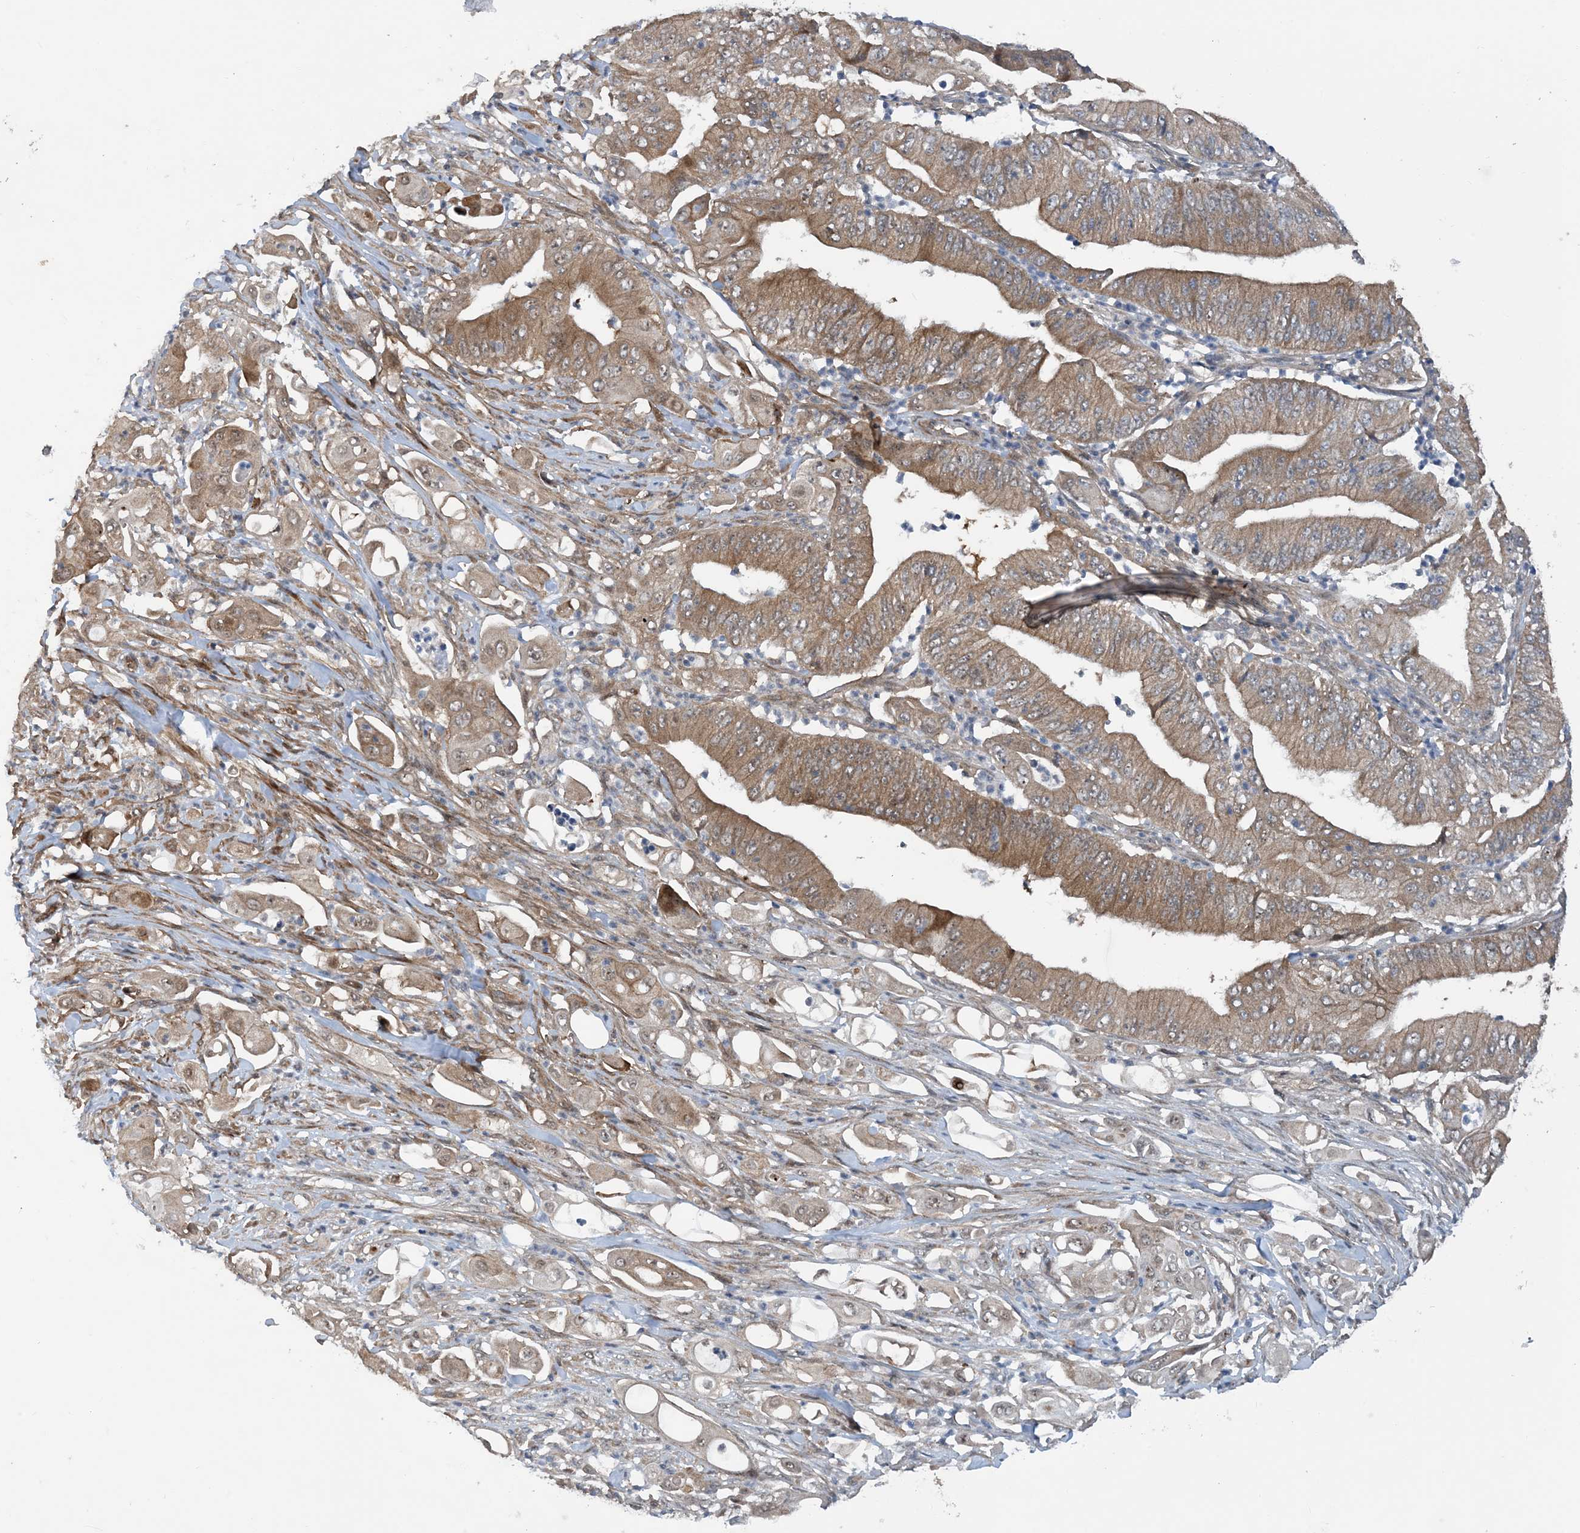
{"staining": {"intensity": "moderate", "quantity": "25%-75%", "location": "cytoplasmic/membranous"}, "tissue": "pancreatic cancer", "cell_type": "Tumor cells", "image_type": "cancer", "snomed": [{"axis": "morphology", "description": "Adenocarcinoma, NOS"}, {"axis": "topography", "description": "Pancreas"}], "caption": "DAB immunohistochemical staining of human pancreatic cancer displays moderate cytoplasmic/membranous protein staining in about 25%-75% of tumor cells. (Stains: DAB (3,3'-diaminobenzidine) in brown, nuclei in blue, Microscopy: brightfield microscopy at high magnification).", "gene": "HEMK1", "patient": {"sex": "female", "age": 77}}